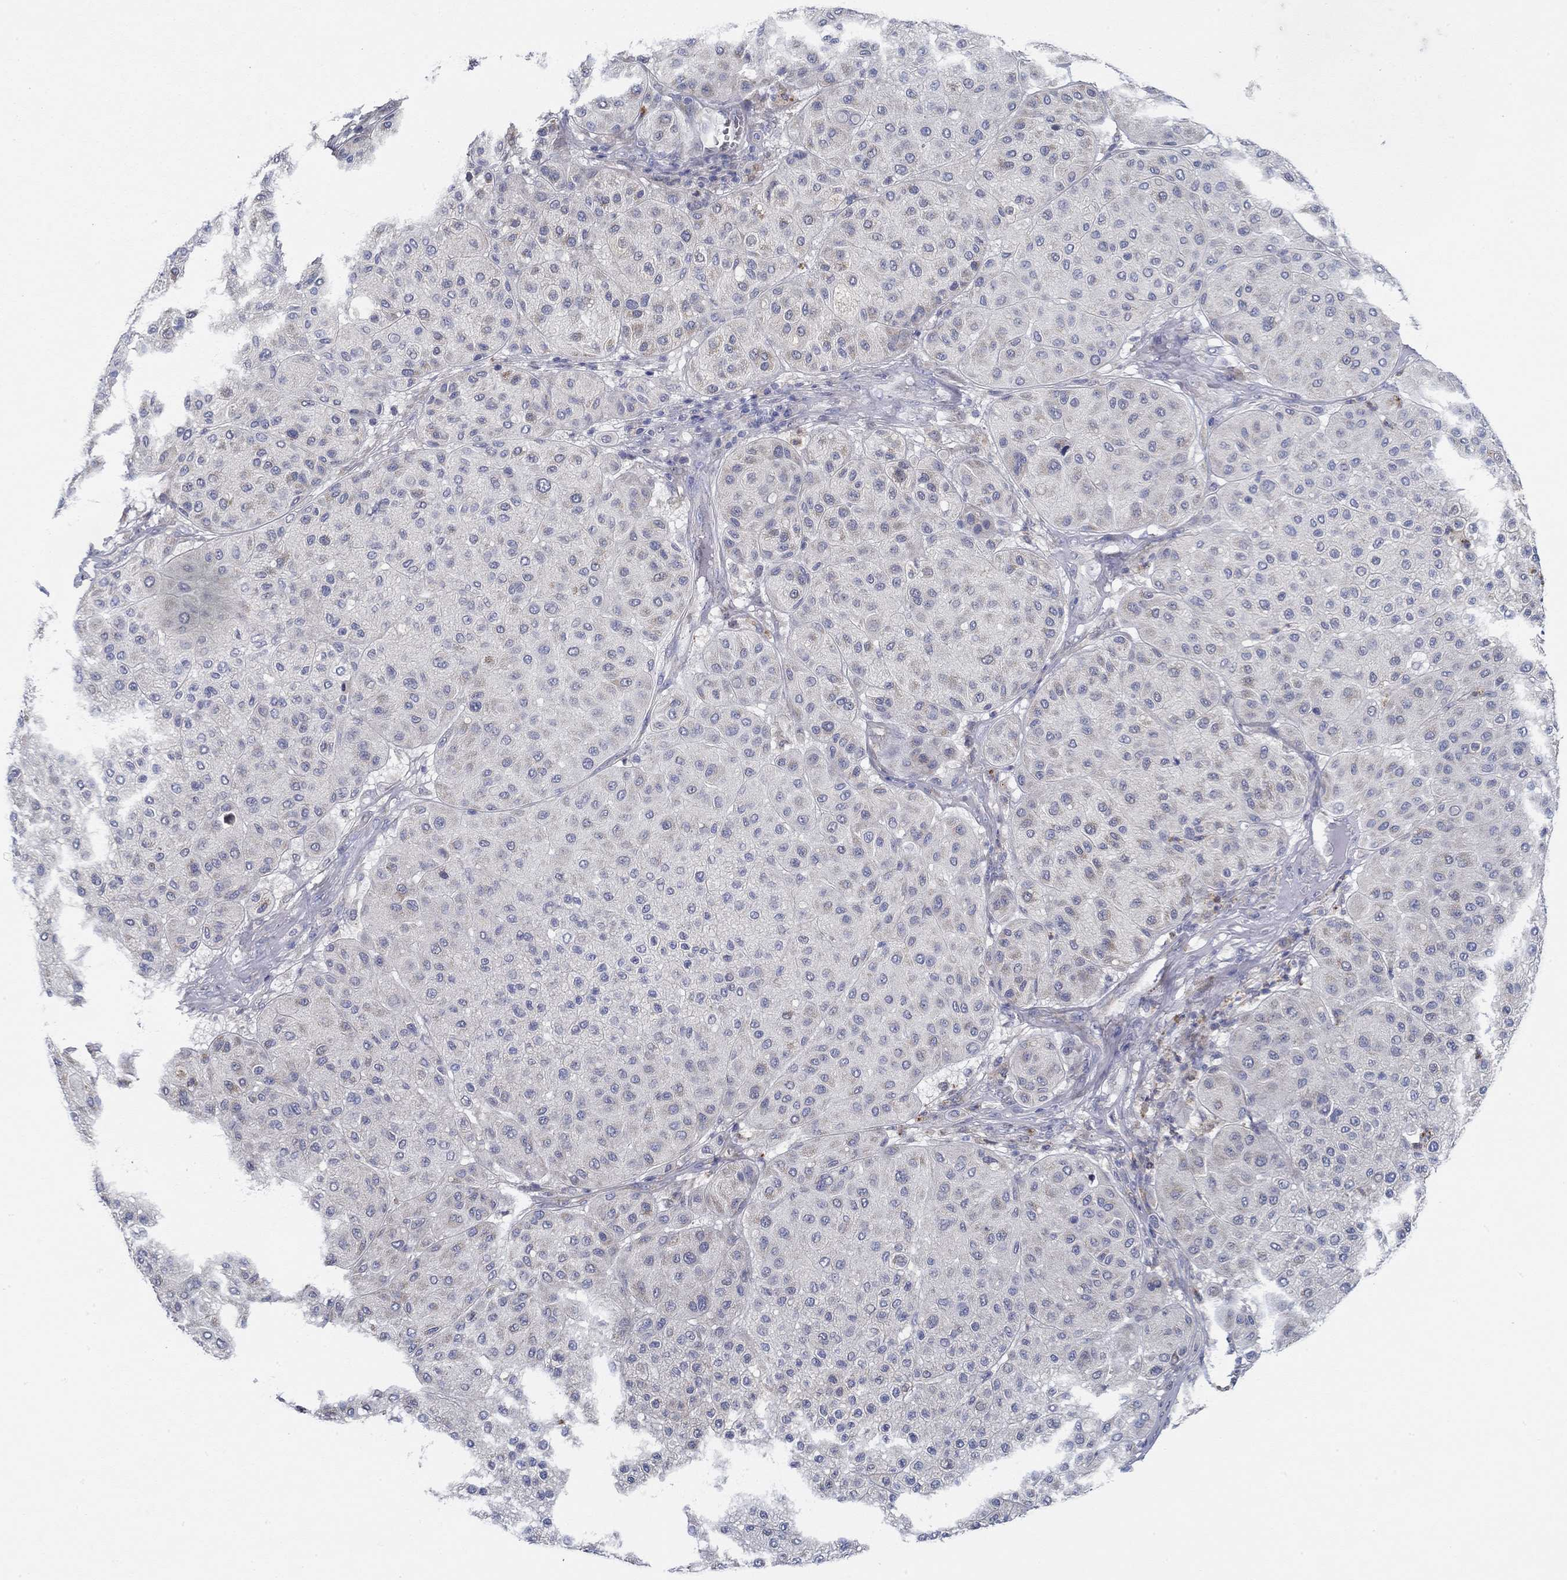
{"staining": {"intensity": "negative", "quantity": "none", "location": "none"}, "tissue": "melanoma", "cell_type": "Tumor cells", "image_type": "cancer", "snomed": [{"axis": "morphology", "description": "Malignant melanoma, Metastatic site"}, {"axis": "topography", "description": "Smooth muscle"}], "caption": "Immunohistochemical staining of human malignant melanoma (metastatic site) demonstrates no significant positivity in tumor cells. (Brightfield microscopy of DAB IHC at high magnification).", "gene": "CFAP61", "patient": {"sex": "male", "age": 41}}